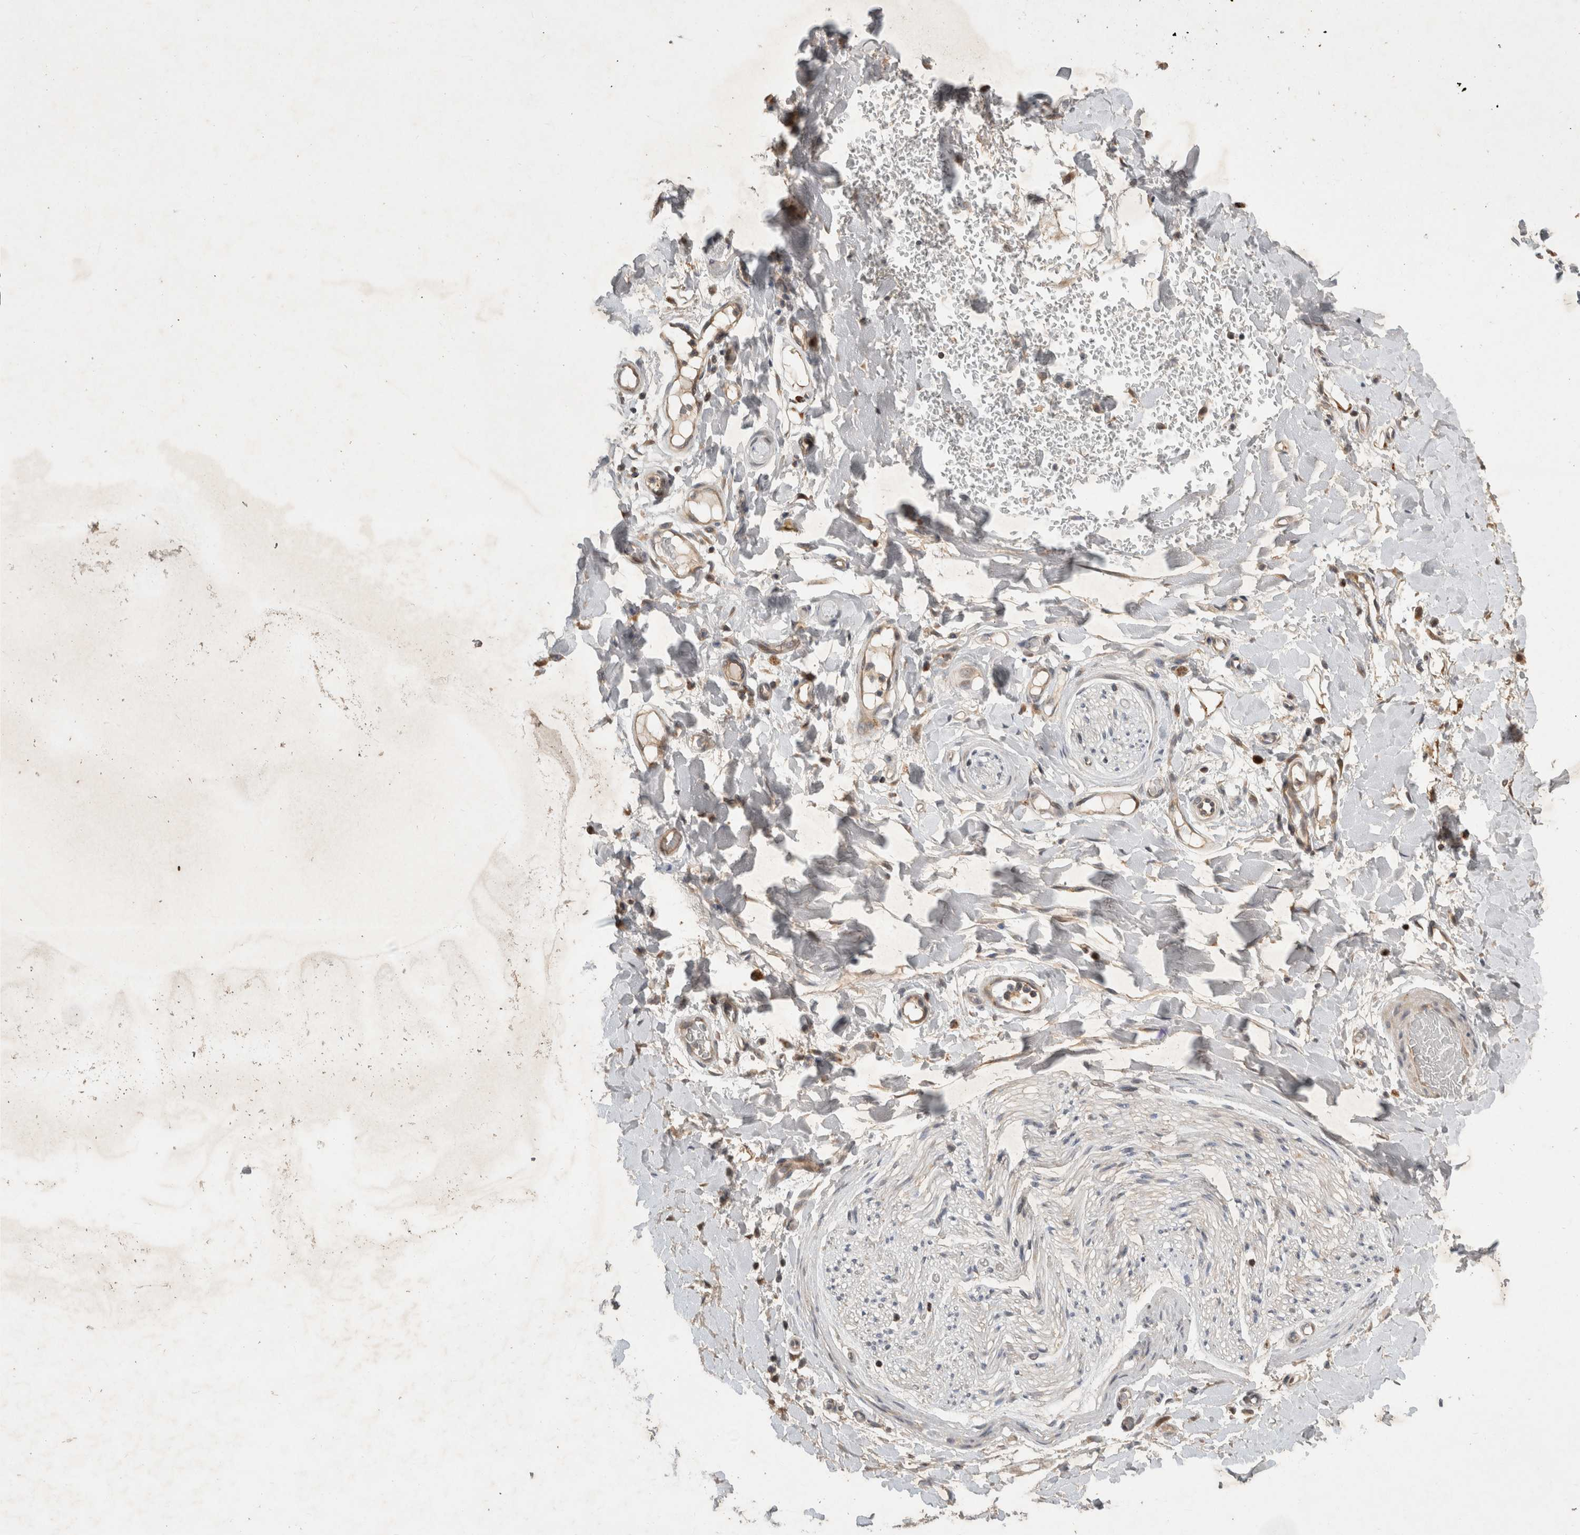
{"staining": {"intensity": "weak", "quantity": ">75%", "location": "cytoplasmic/membranous"}, "tissue": "adipose tissue", "cell_type": "Adipocytes", "image_type": "normal", "snomed": [{"axis": "morphology", "description": "Normal tissue, NOS"}, {"axis": "morphology", "description": "Adenocarcinoma, NOS"}, {"axis": "topography", "description": "Esophagus"}], "caption": "Immunohistochemistry (DAB) staining of unremarkable adipose tissue displays weak cytoplasmic/membranous protein positivity in about >75% of adipocytes.", "gene": "SERAC1", "patient": {"sex": "male", "age": 62}}